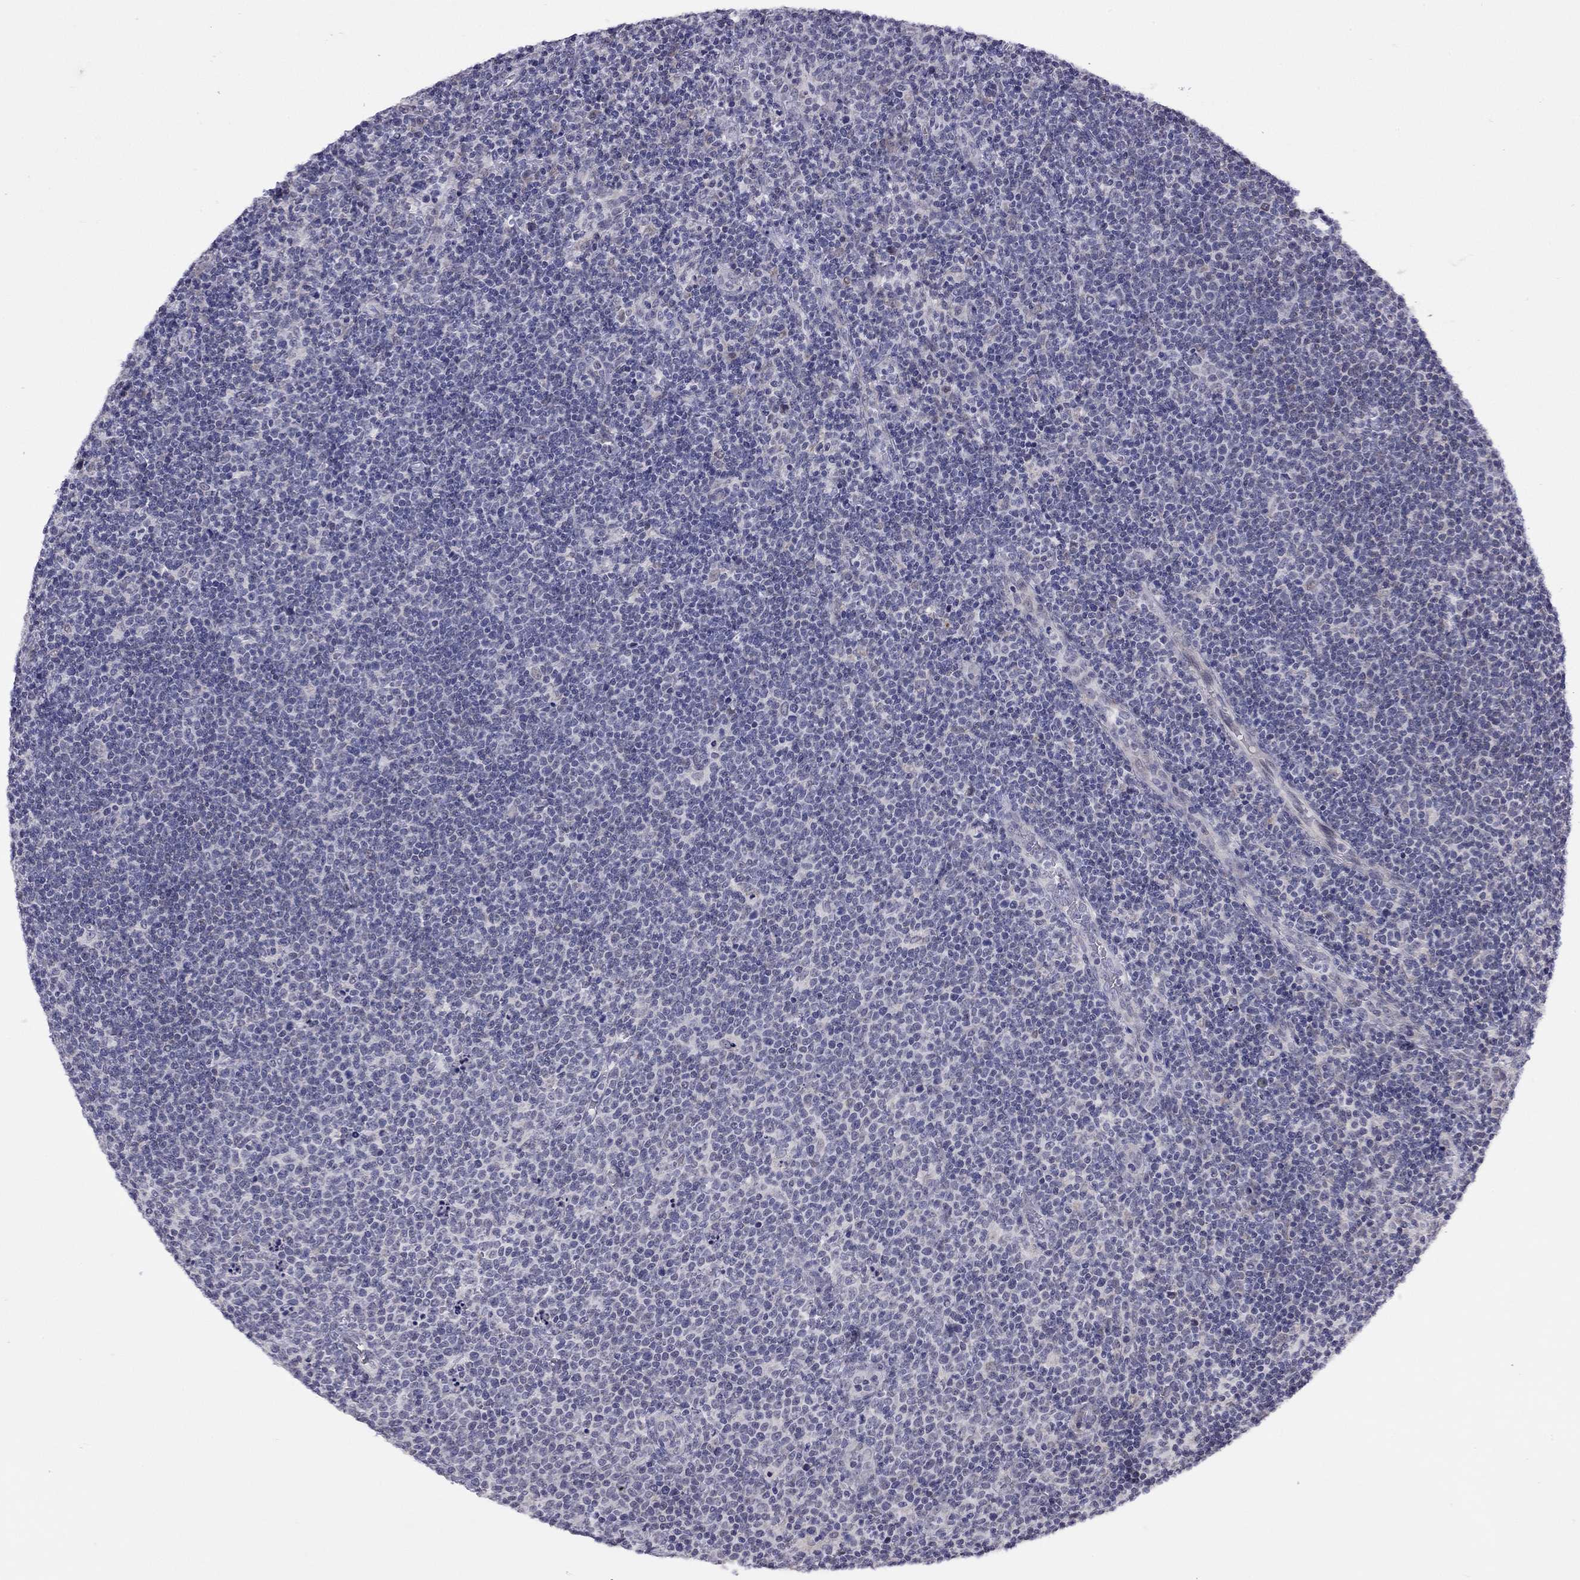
{"staining": {"intensity": "negative", "quantity": "none", "location": "none"}, "tissue": "lymphoma", "cell_type": "Tumor cells", "image_type": "cancer", "snomed": [{"axis": "morphology", "description": "Malignant lymphoma, non-Hodgkin's type, High grade"}, {"axis": "topography", "description": "Lymph node"}], "caption": "Protein analysis of lymphoma demonstrates no significant expression in tumor cells. The staining was performed using DAB to visualize the protein expression in brown, while the nuclei were stained in blue with hematoxylin (Magnification: 20x).", "gene": "HES5", "patient": {"sex": "male", "age": 61}}